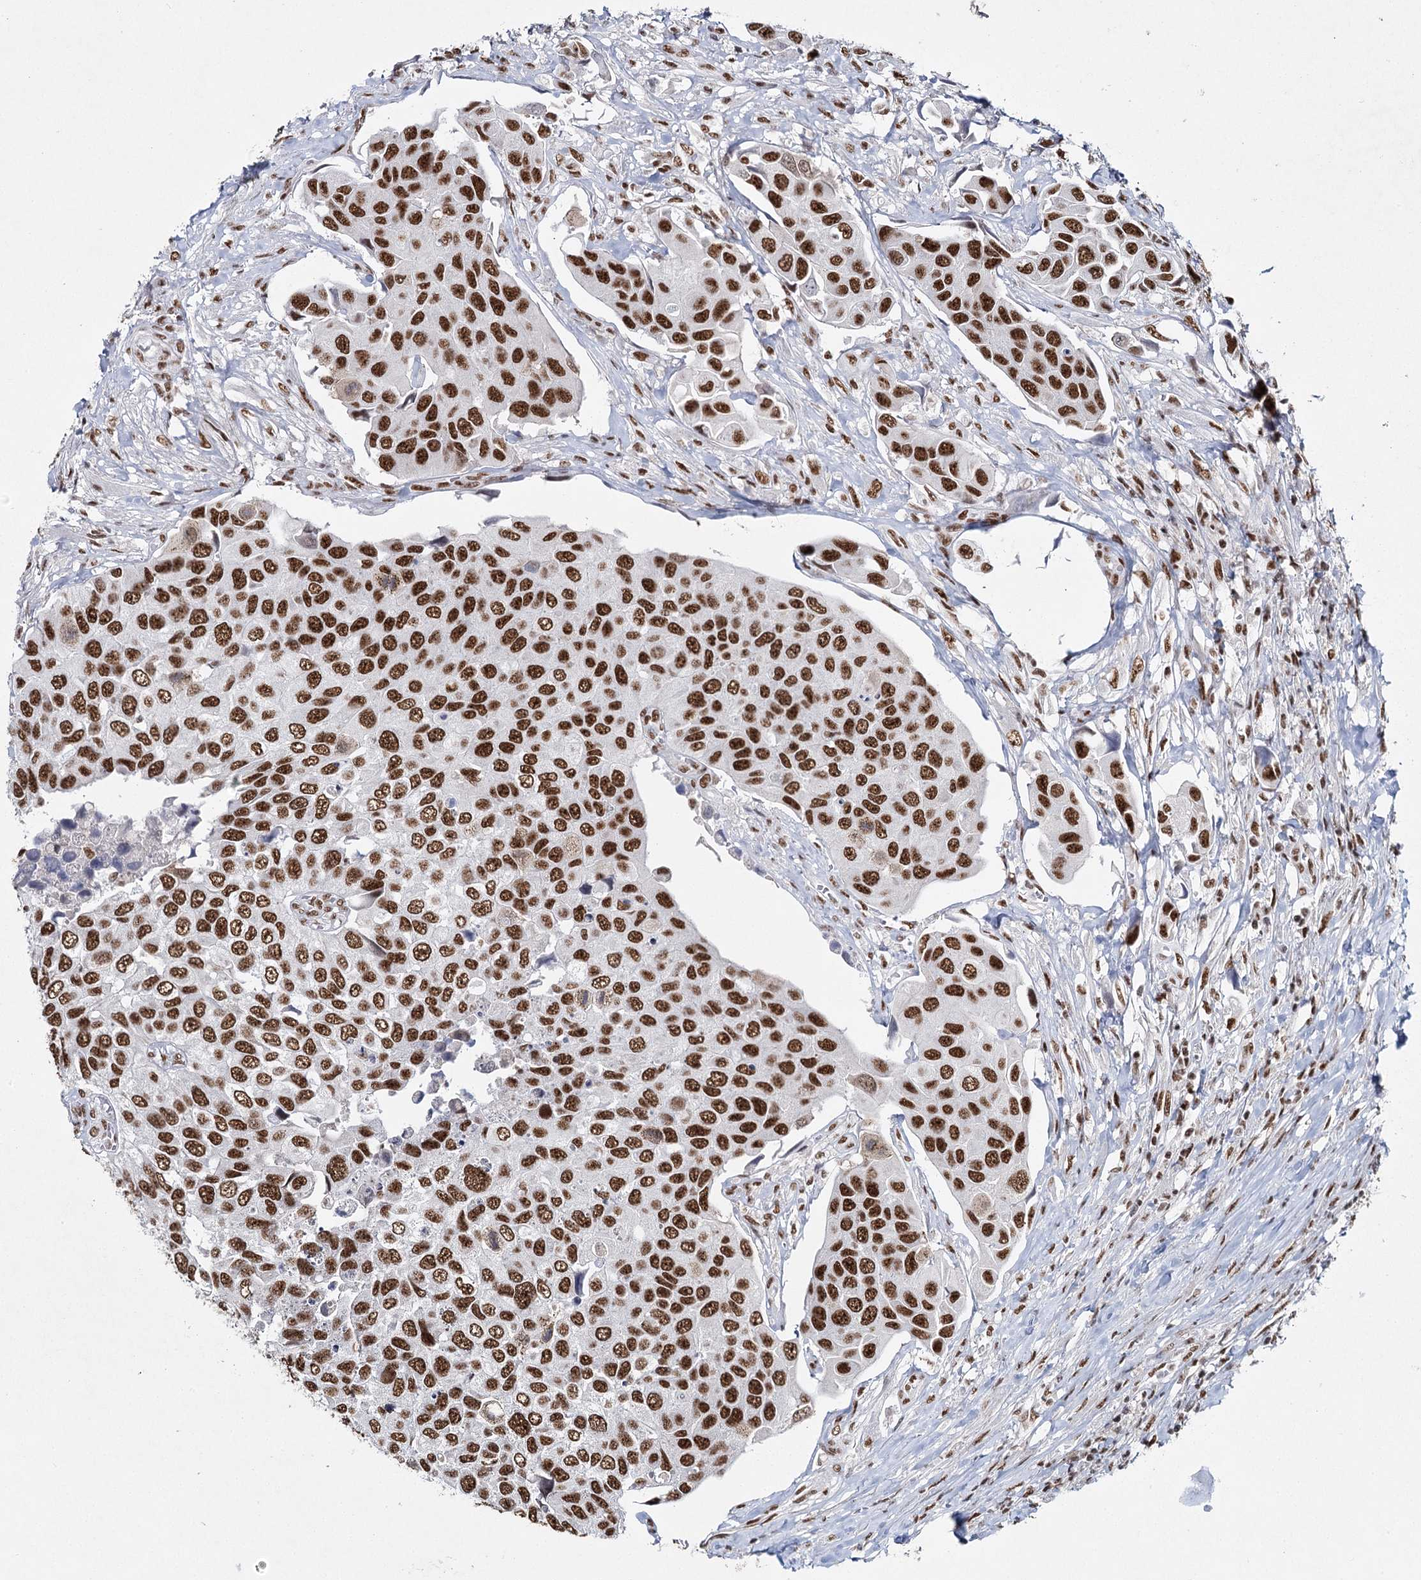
{"staining": {"intensity": "strong", "quantity": ">75%", "location": "nuclear"}, "tissue": "urothelial cancer", "cell_type": "Tumor cells", "image_type": "cancer", "snomed": [{"axis": "morphology", "description": "Urothelial carcinoma, High grade"}, {"axis": "topography", "description": "Urinary bladder"}], "caption": "High-grade urothelial carcinoma was stained to show a protein in brown. There is high levels of strong nuclear positivity in approximately >75% of tumor cells. Using DAB (3,3'-diaminobenzidine) (brown) and hematoxylin (blue) stains, captured at high magnification using brightfield microscopy.", "gene": "SCAF8", "patient": {"sex": "male", "age": 74}}